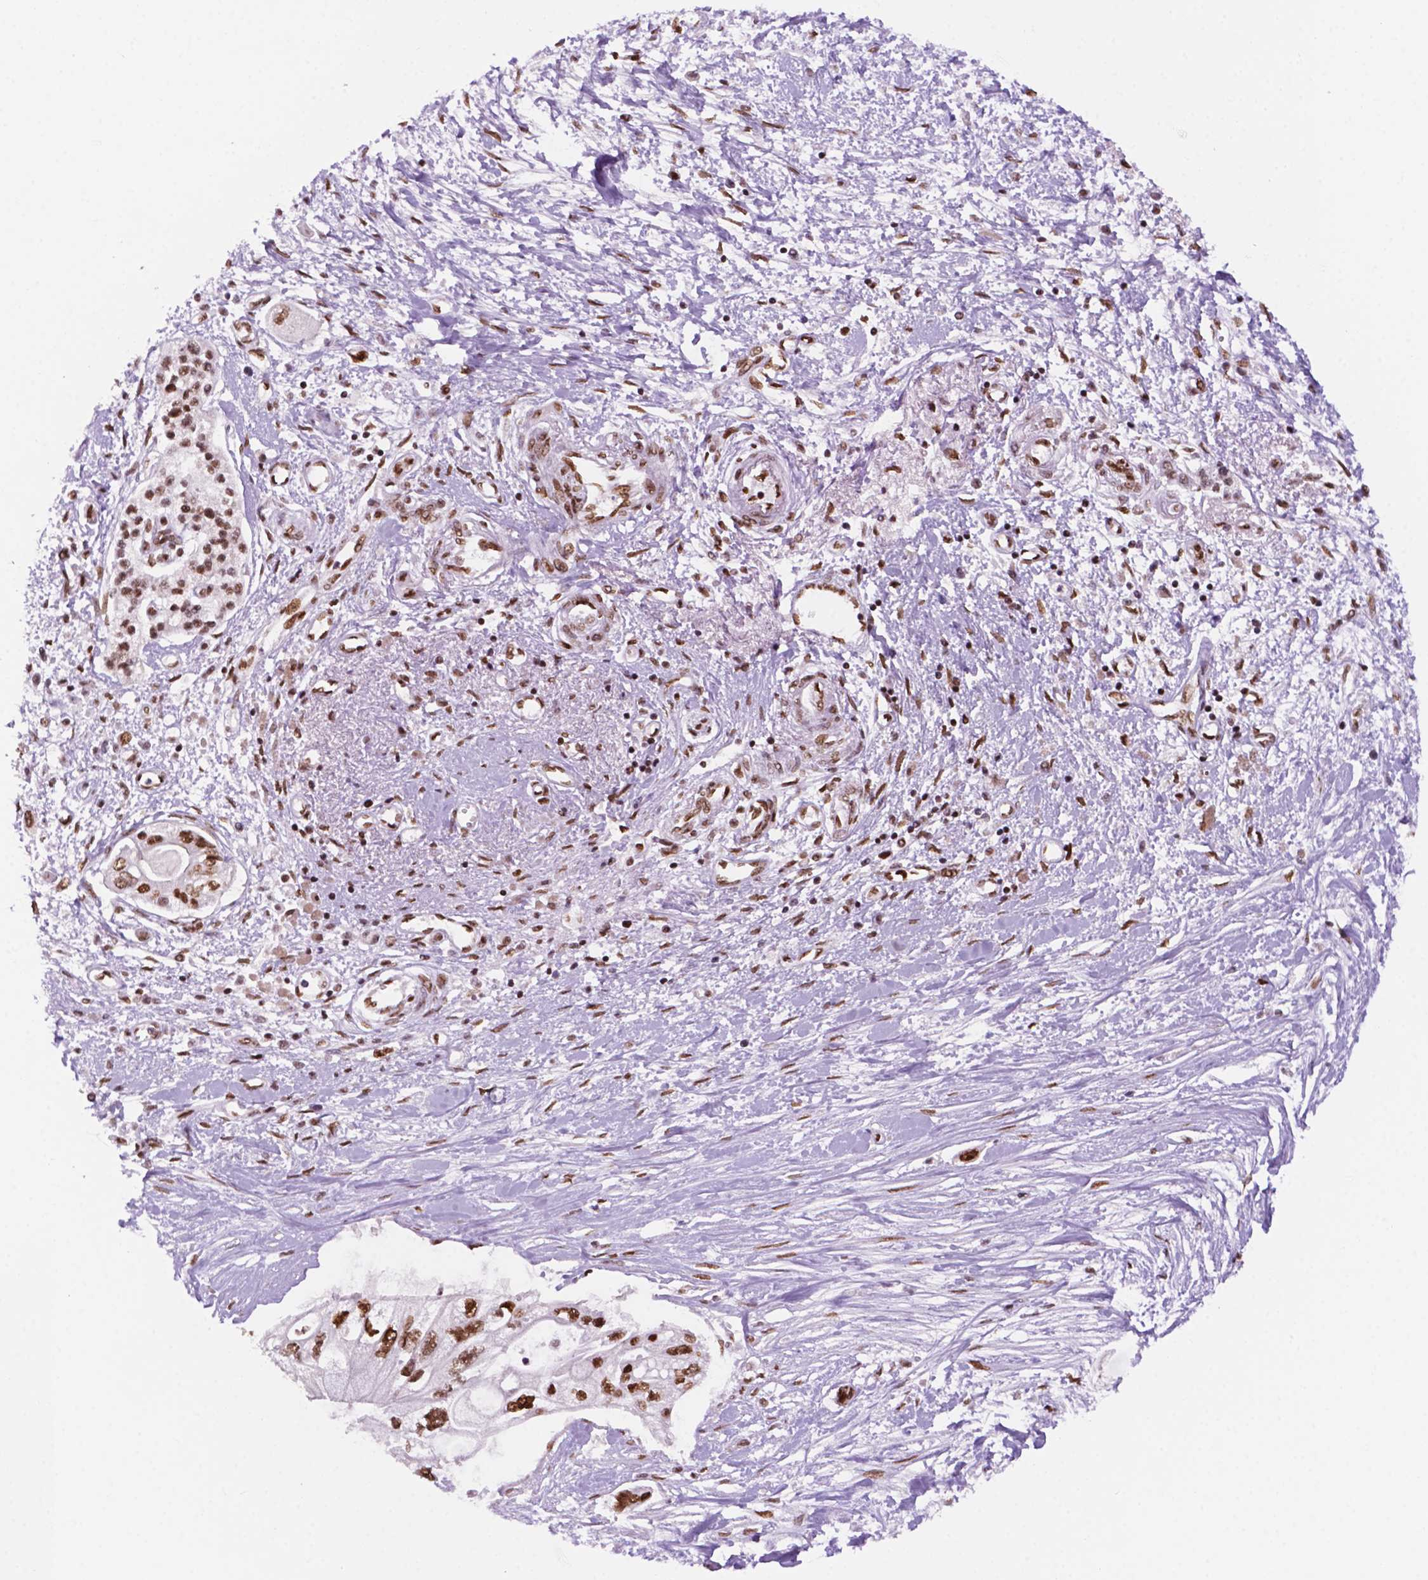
{"staining": {"intensity": "moderate", "quantity": "25%-75%", "location": "nuclear"}, "tissue": "pancreatic cancer", "cell_type": "Tumor cells", "image_type": "cancer", "snomed": [{"axis": "morphology", "description": "Adenocarcinoma, NOS"}, {"axis": "topography", "description": "Pancreas"}], "caption": "Immunohistochemical staining of human pancreatic cancer demonstrates medium levels of moderate nuclear expression in approximately 25%-75% of tumor cells.", "gene": "MLH1", "patient": {"sex": "female", "age": 77}}